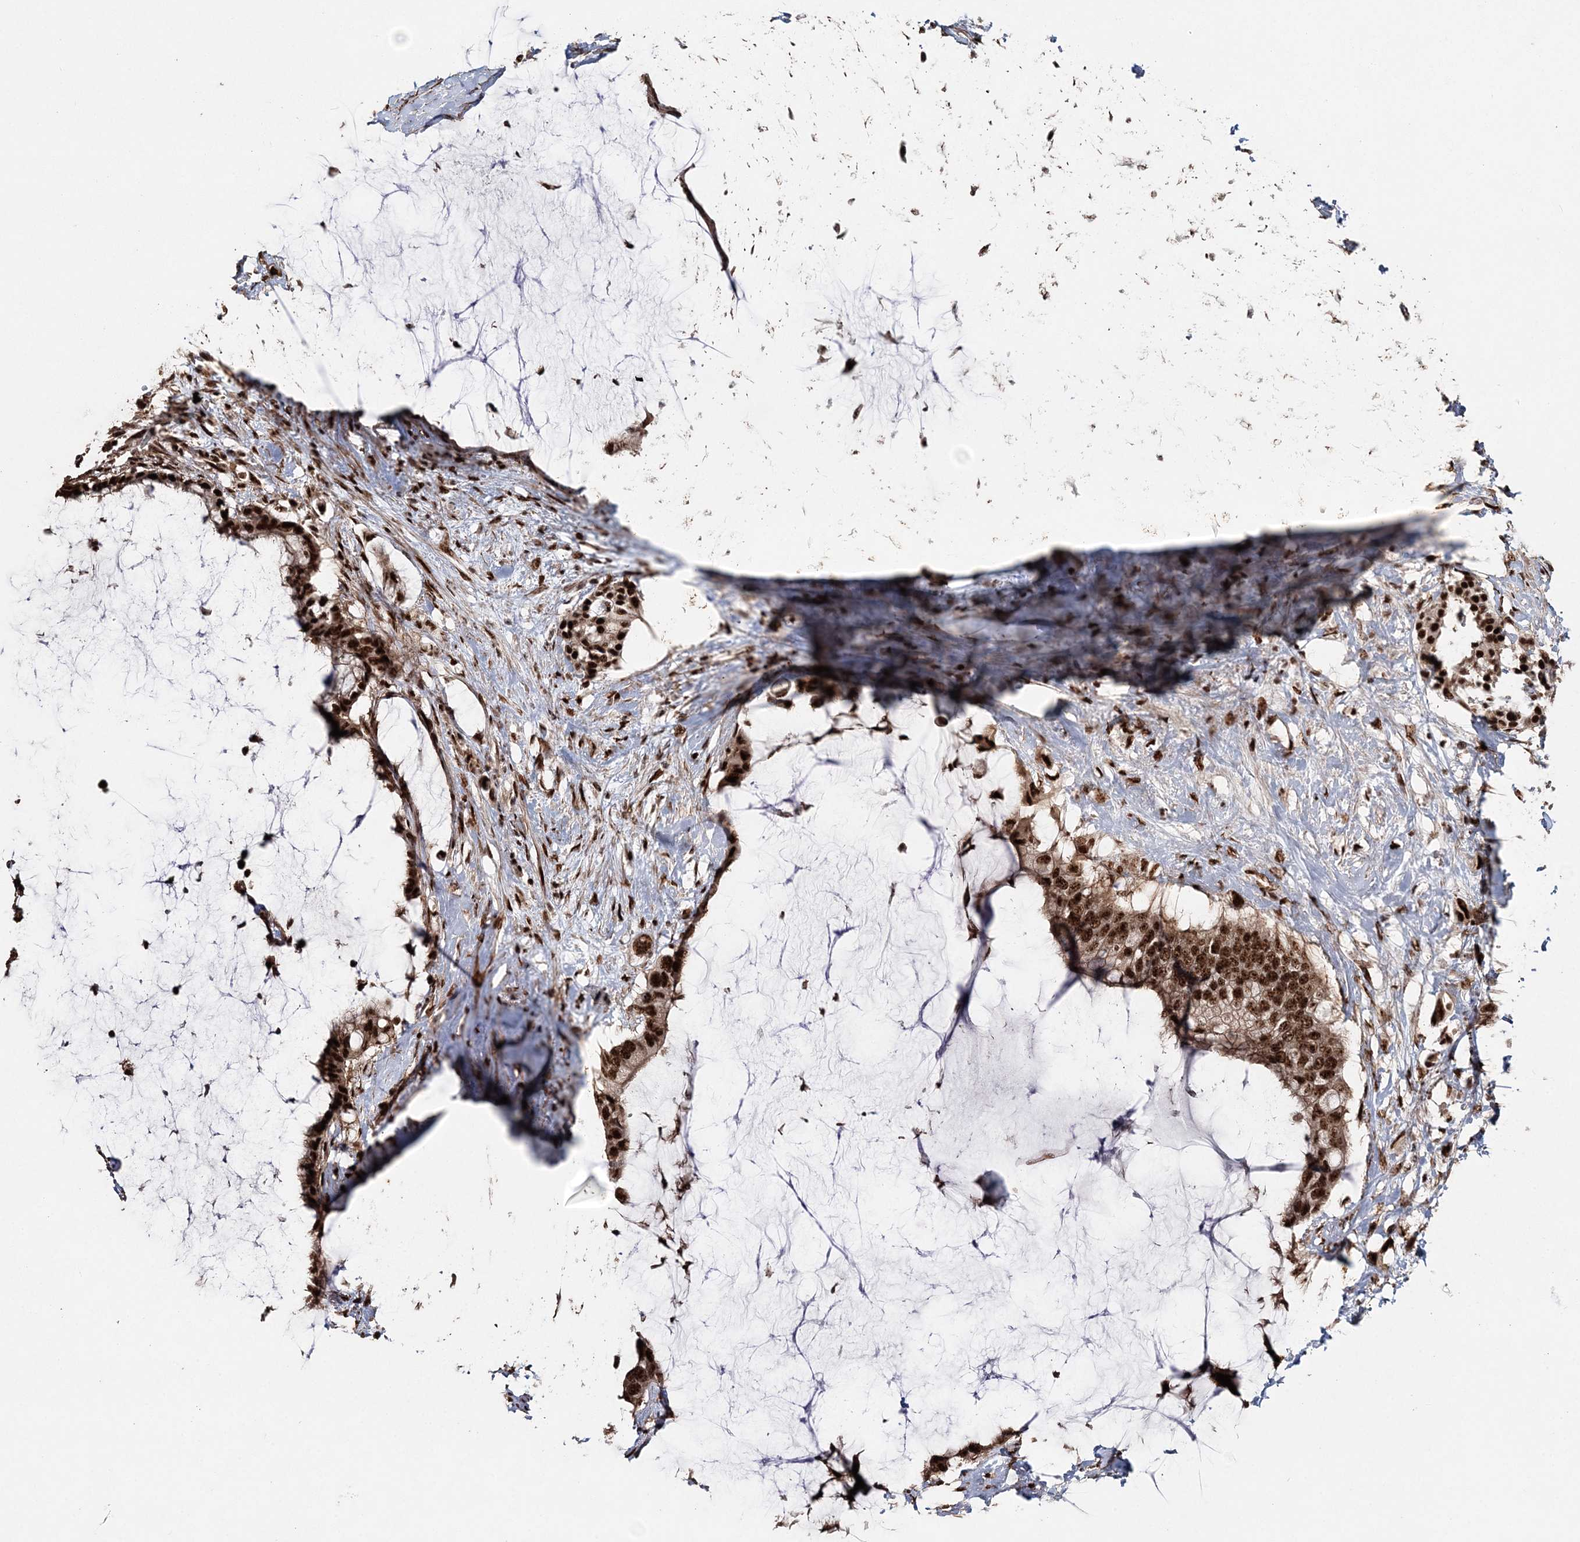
{"staining": {"intensity": "strong", "quantity": ">75%", "location": "nuclear"}, "tissue": "pancreatic cancer", "cell_type": "Tumor cells", "image_type": "cancer", "snomed": [{"axis": "morphology", "description": "Adenocarcinoma, NOS"}, {"axis": "topography", "description": "Pancreas"}], "caption": "Immunohistochemical staining of human pancreatic adenocarcinoma reveals high levels of strong nuclear protein staining in approximately >75% of tumor cells.", "gene": "EXOSC8", "patient": {"sex": "male", "age": 41}}